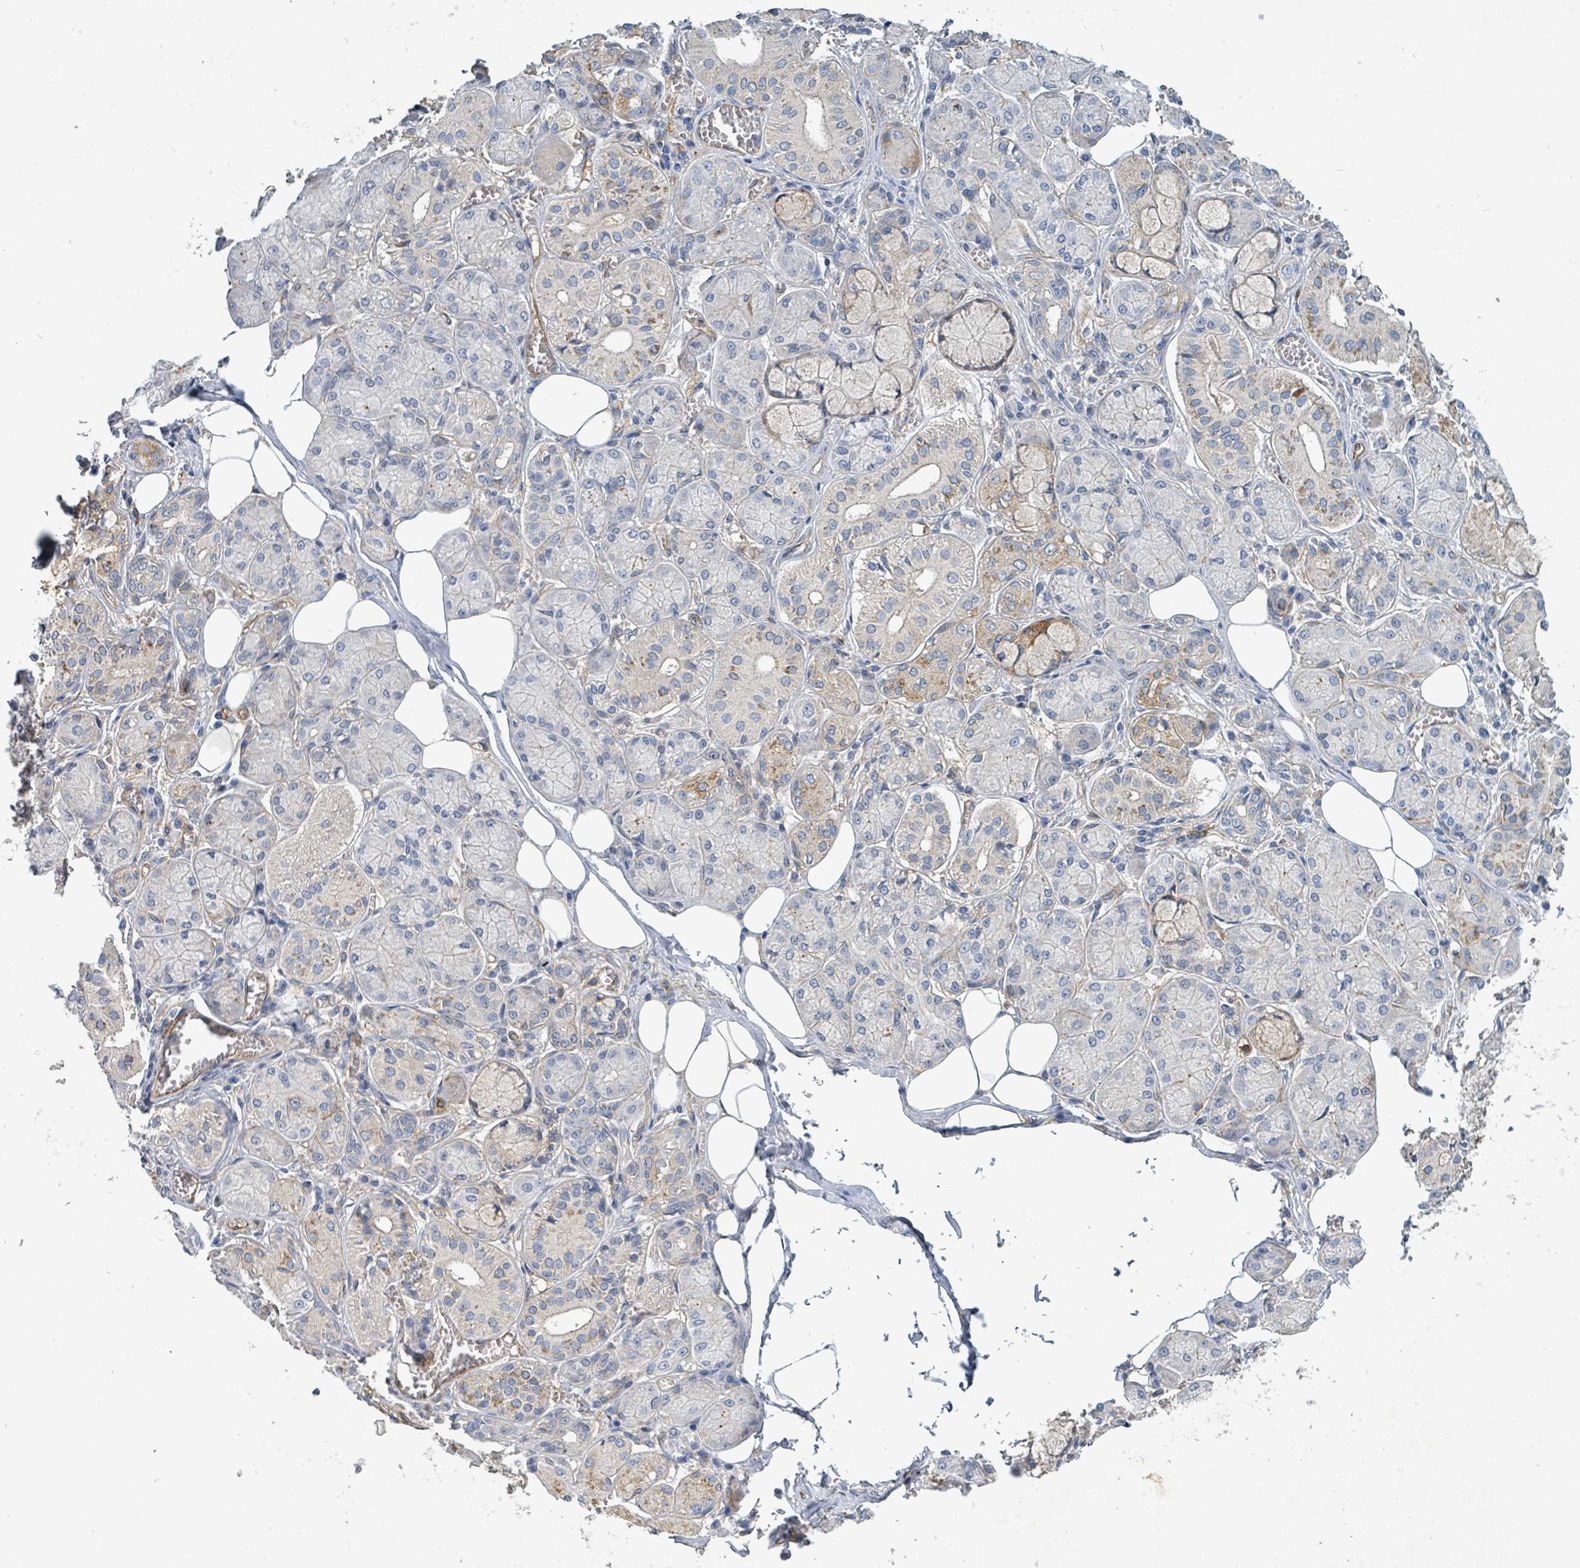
{"staining": {"intensity": "moderate", "quantity": "<25%", "location": "cytoplasmic/membranous"}, "tissue": "salivary gland", "cell_type": "Glandular cells", "image_type": "normal", "snomed": [{"axis": "morphology", "description": "Normal tissue, NOS"}, {"axis": "topography", "description": "Salivary gland"}], "caption": "Protein analysis of normal salivary gland displays moderate cytoplasmic/membranous positivity in approximately <25% of glandular cells.", "gene": "IFIT1", "patient": {"sex": "male", "age": 74}}